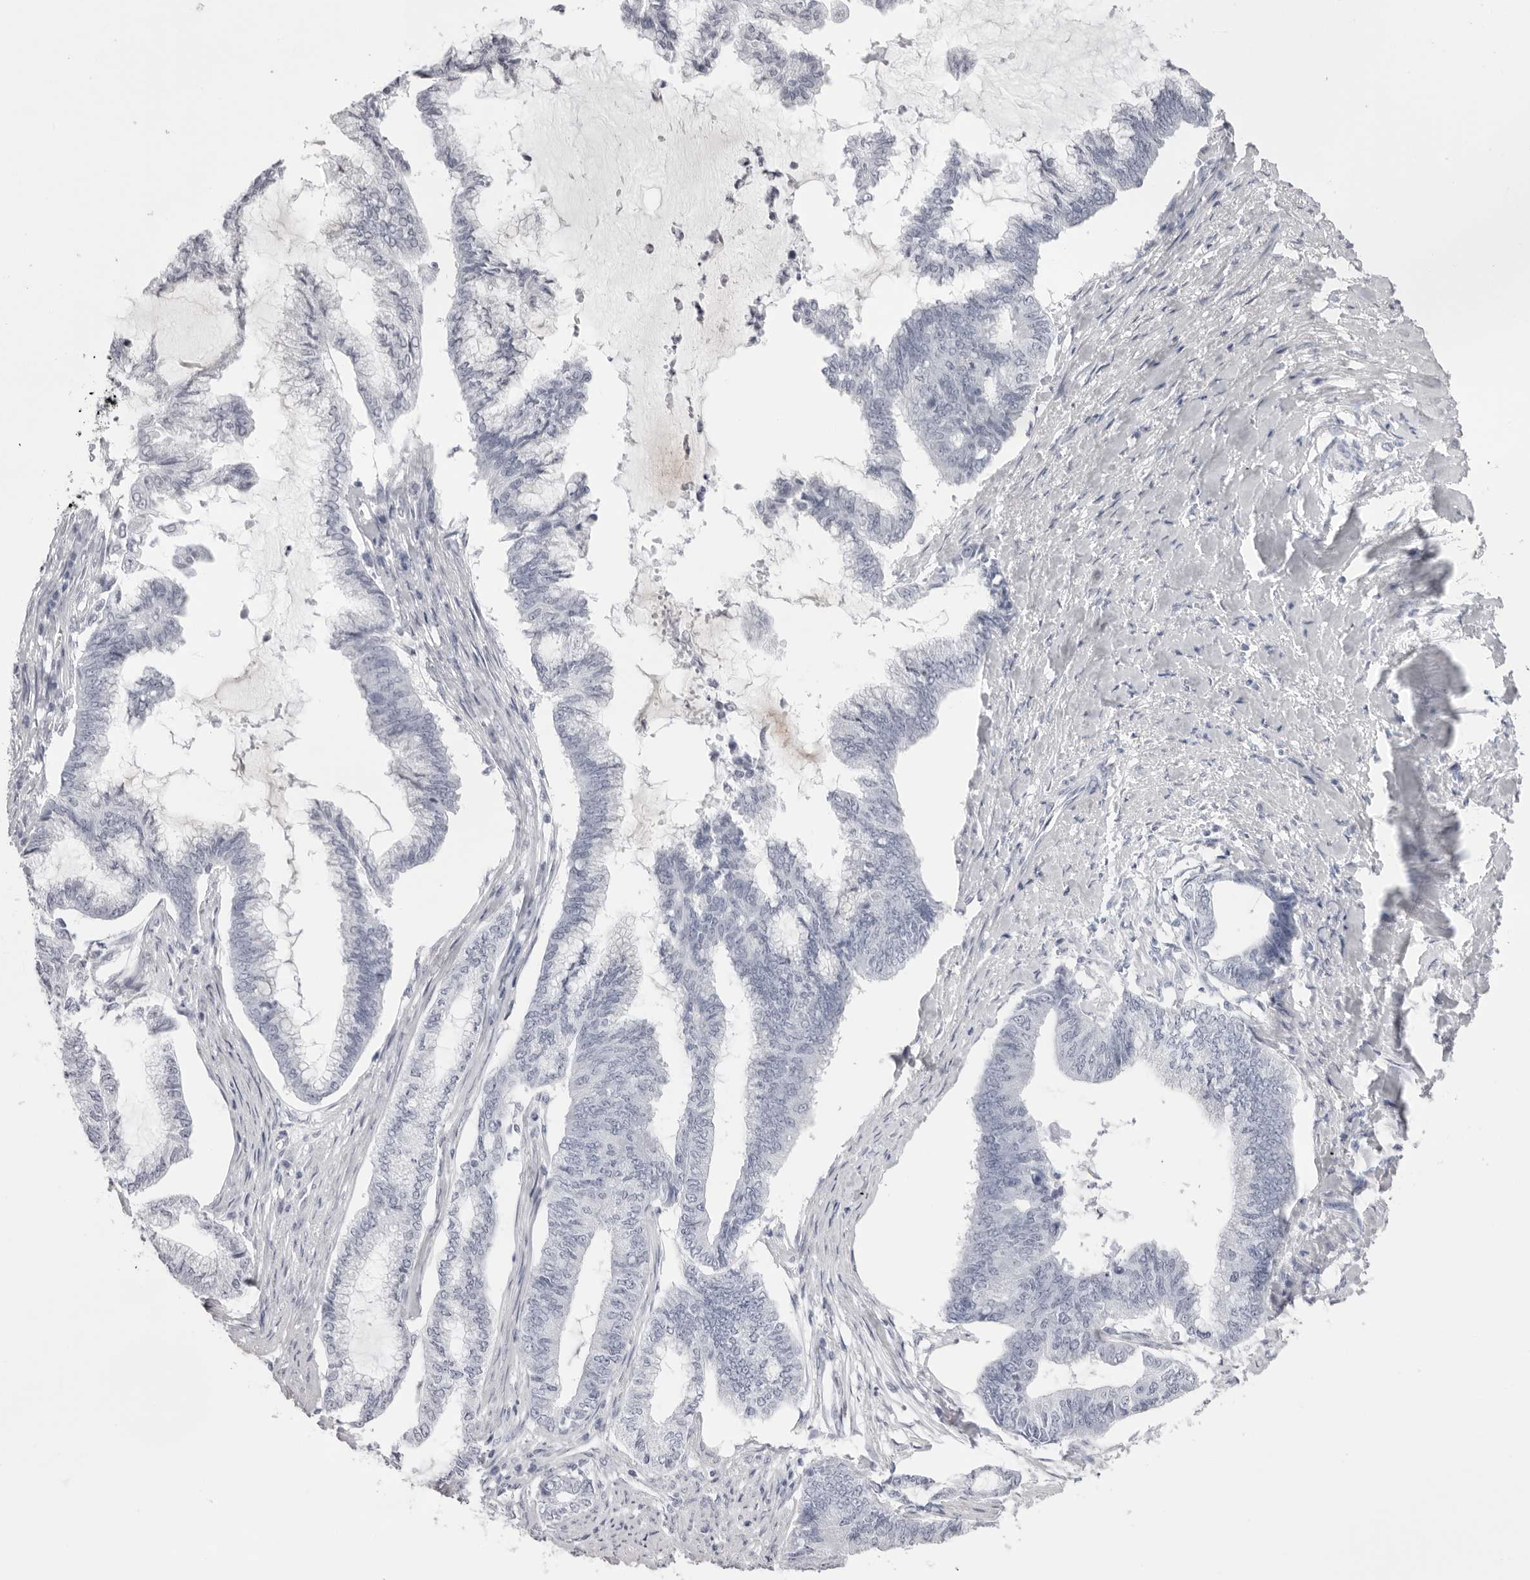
{"staining": {"intensity": "negative", "quantity": "none", "location": "none"}, "tissue": "endometrial cancer", "cell_type": "Tumor cells", "image_type": "cancer", "snomed": [{"axis": "morphology", "description": "Adenocarcinoma, NOS"}, {"axis": "topography", "description": "Endometrium"}], "caption": "High power microscopy micrograph of an IHC micrograph of endometrial adenocarcinoma, revealing no significant positivity in tumor cells.", "gene": "SPTA1", "patient": {"sex": "female", "age": 86}}